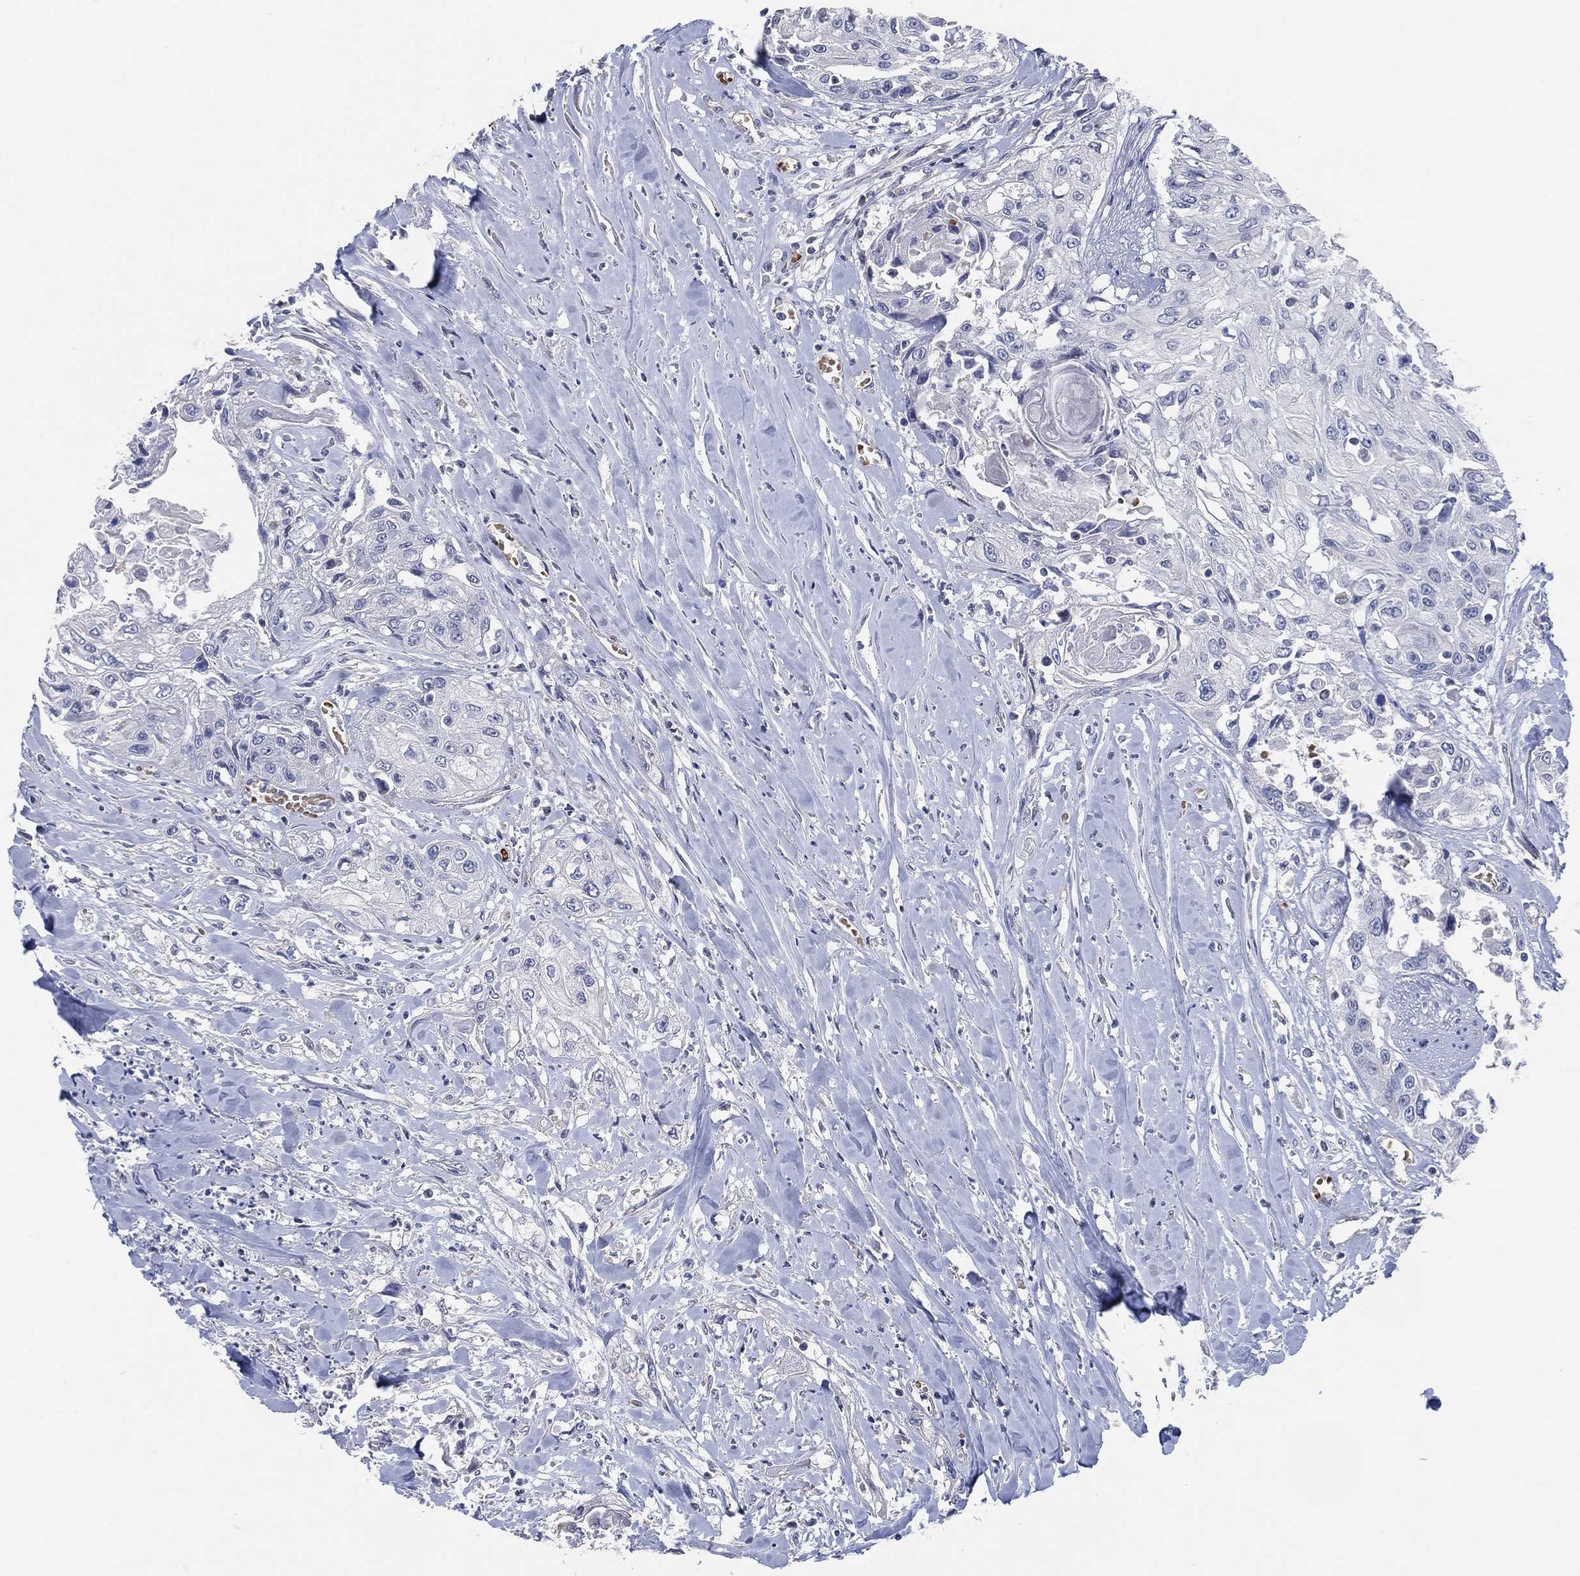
{"staining": {"intensity": "negative", "quantity": "none", "location": "none"}, "tissue": "head and neck cancer", "cell_type": "Tumor cells", "image_type": "cancer", "snomed": [{"axis": "morphology", "description": "Normal tissue, NOS"}, {"axis": "morphology", "description": "Squamous cell carcinoma, NOS"}, {"axis": "topography", "description": "Oral tissue"}, {"axis": "topography", "description": "Peripheral nerve tissue"}, {"axis": "topography", "description": "Head-Neck"}], "caption": "Immunohistochemistry histopathology image of neoplastic tissue: squamous cell carcinoma (head and neck) stained with DAB (3,3'-diaminobenzidine) demonstrates no significant protein positivity in tumor cells.", "gene": "CFTR", "patient": {"sex": "female", "age": 59}}